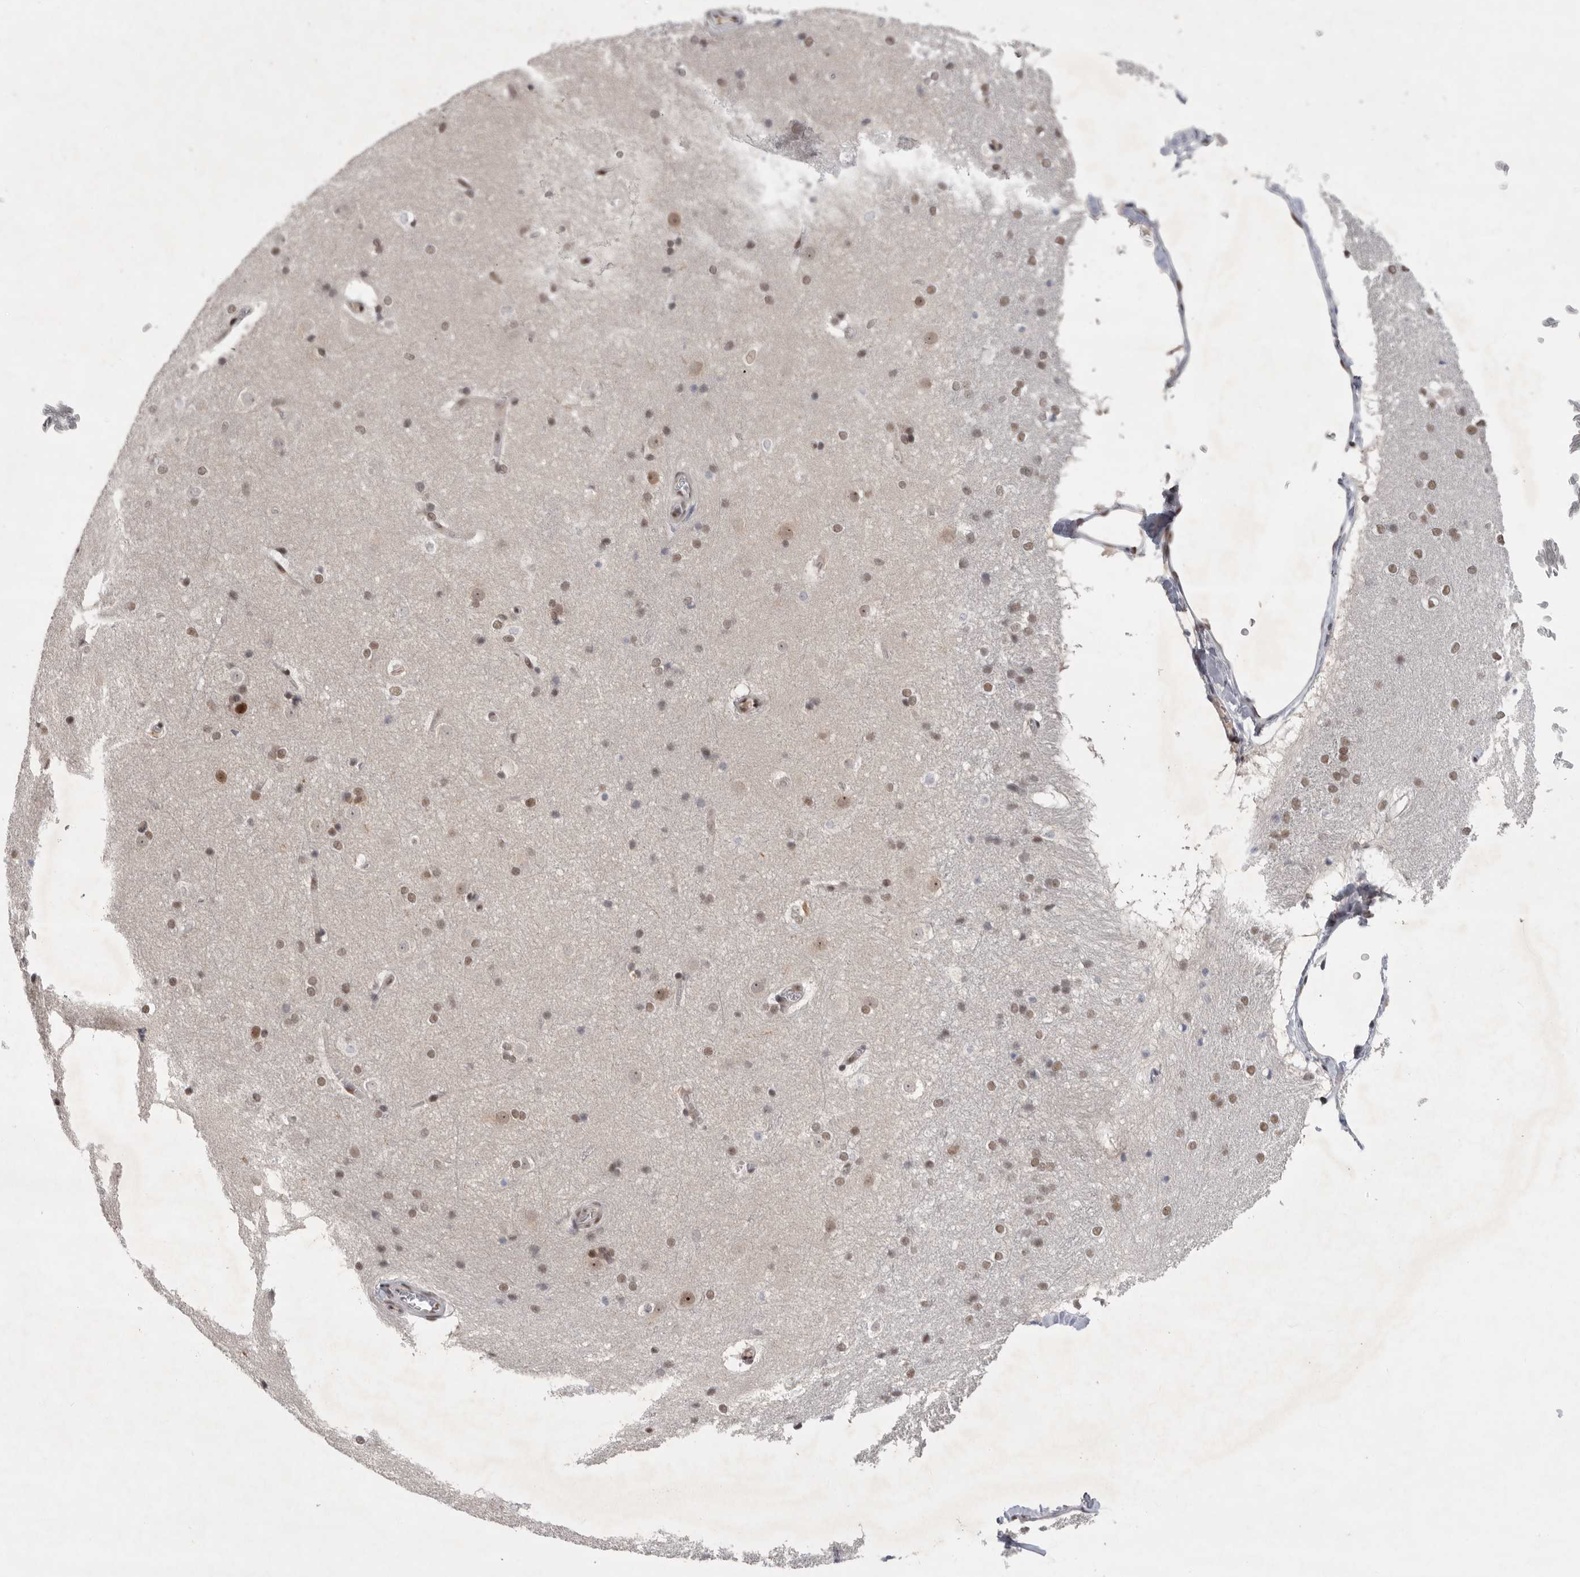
{"staining": {"intensity": "moderate", "quantity": "25%-75%", "location": "nuclear"}, "tissue": "caudate", "cell_type": "Glial cells", "image_type": "normal", "snomed": [{"axis": "morphology", "description": "Normal tissue, NOS"}, {"axis": "topography", "description": "Lateral ventricle wall"}], "caption": "Glial cells exhibit medium levels of moderate nuclear expression in approximately 25%-75% of cells in benign human caudate.", "gene": "ZNF830", "patient": {"sex": "female", "age": 19}}